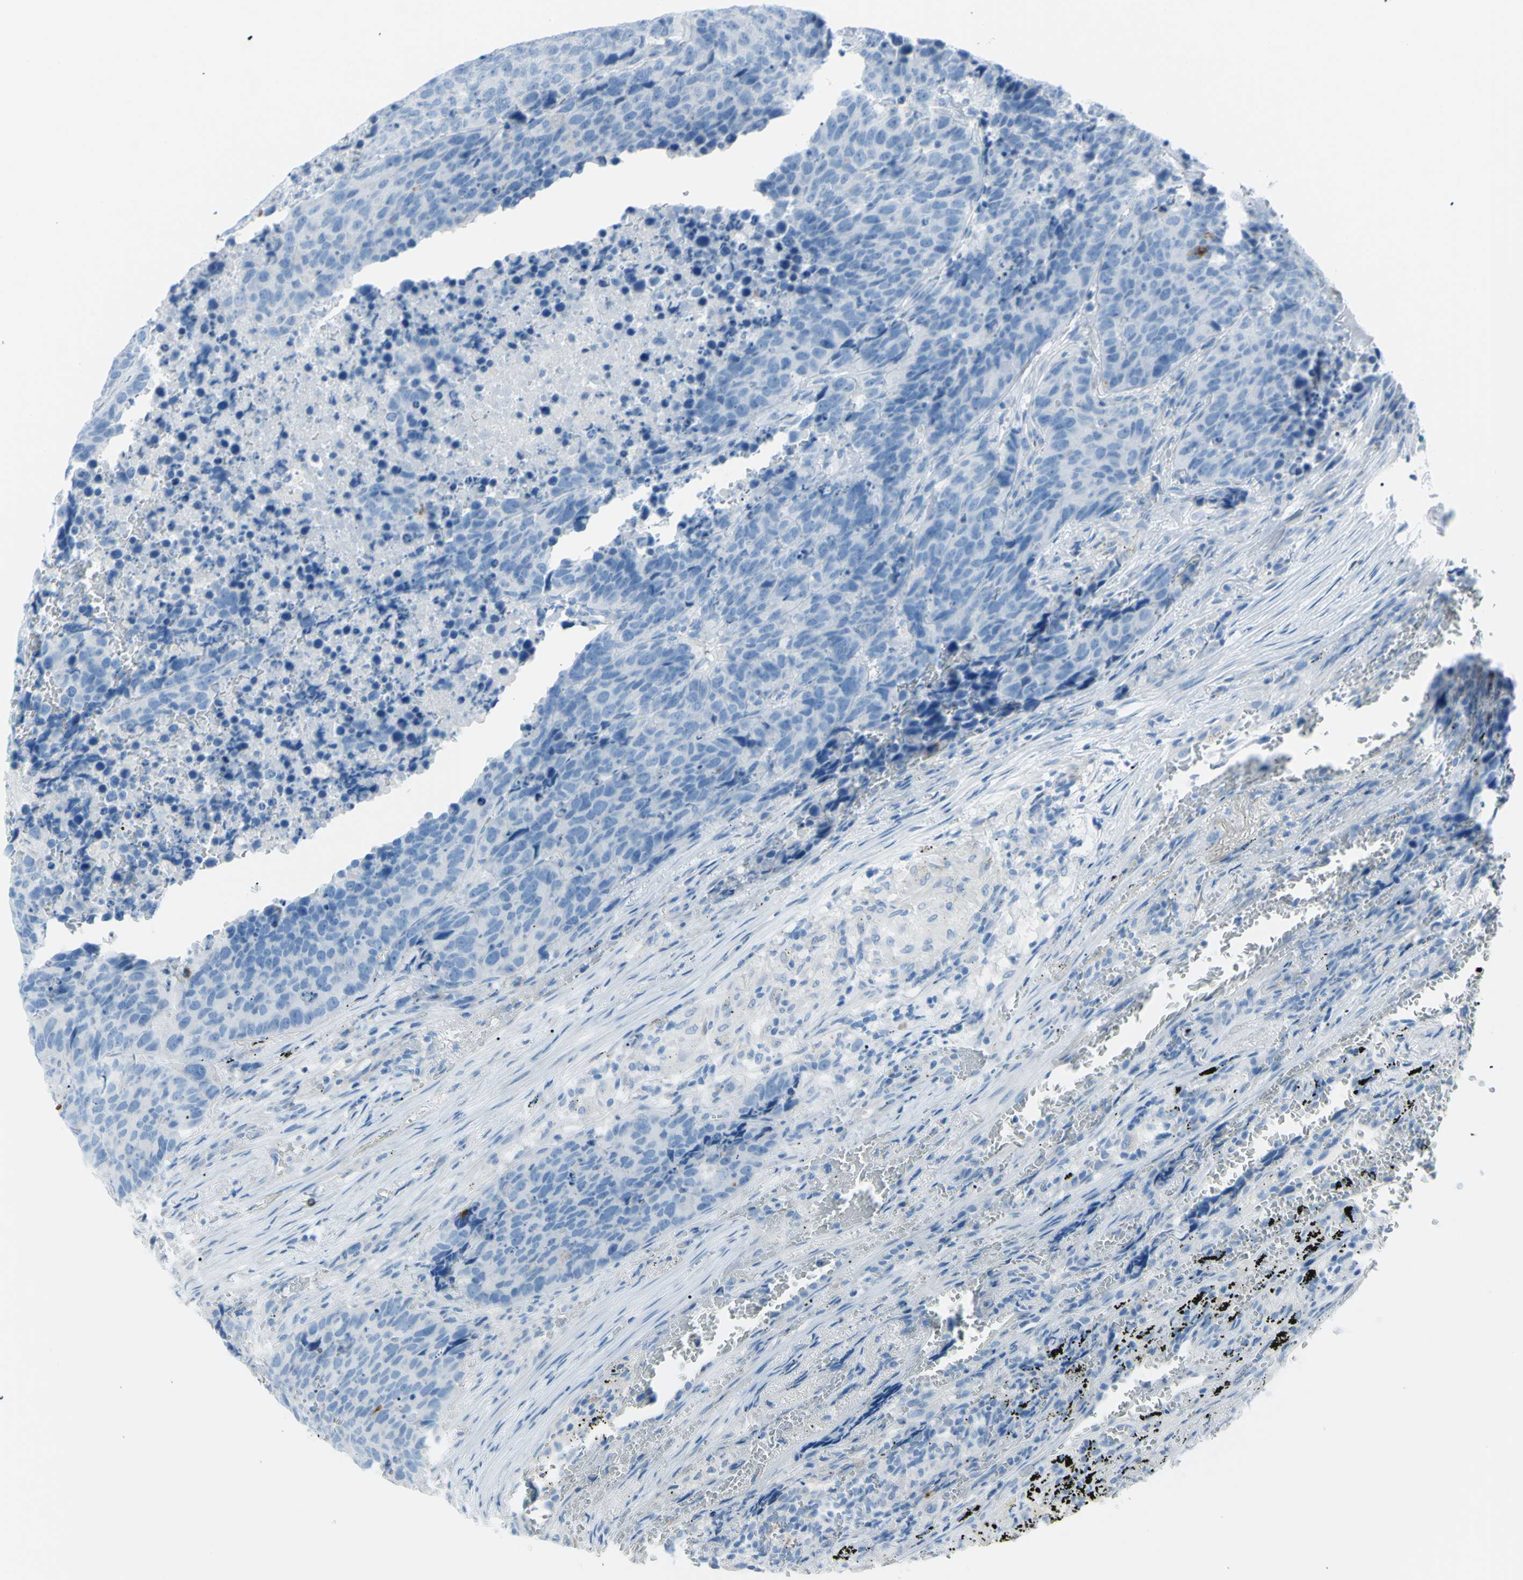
{"staining": {"intensity": "negative", "quantity": "none", "location": "none"}, "tissue": "carcinoid", "cell_type": "Tumor cells", "image_type": "cancer", "snomed": [{"axis": "morphology", "description": "Carcinoid, malignant, NOS"}, {"axis": "topography", "description": "Lung"}], "caption": "Immunohistochemical staining of human carcinoid (malignant) shows no significant positivity in tumor cells. (DAB immunohistochemistry (IHC) with hematoxylin counter stain).", "gene": "TFPI2", "patient": {"sex": "male", "age": 60}}